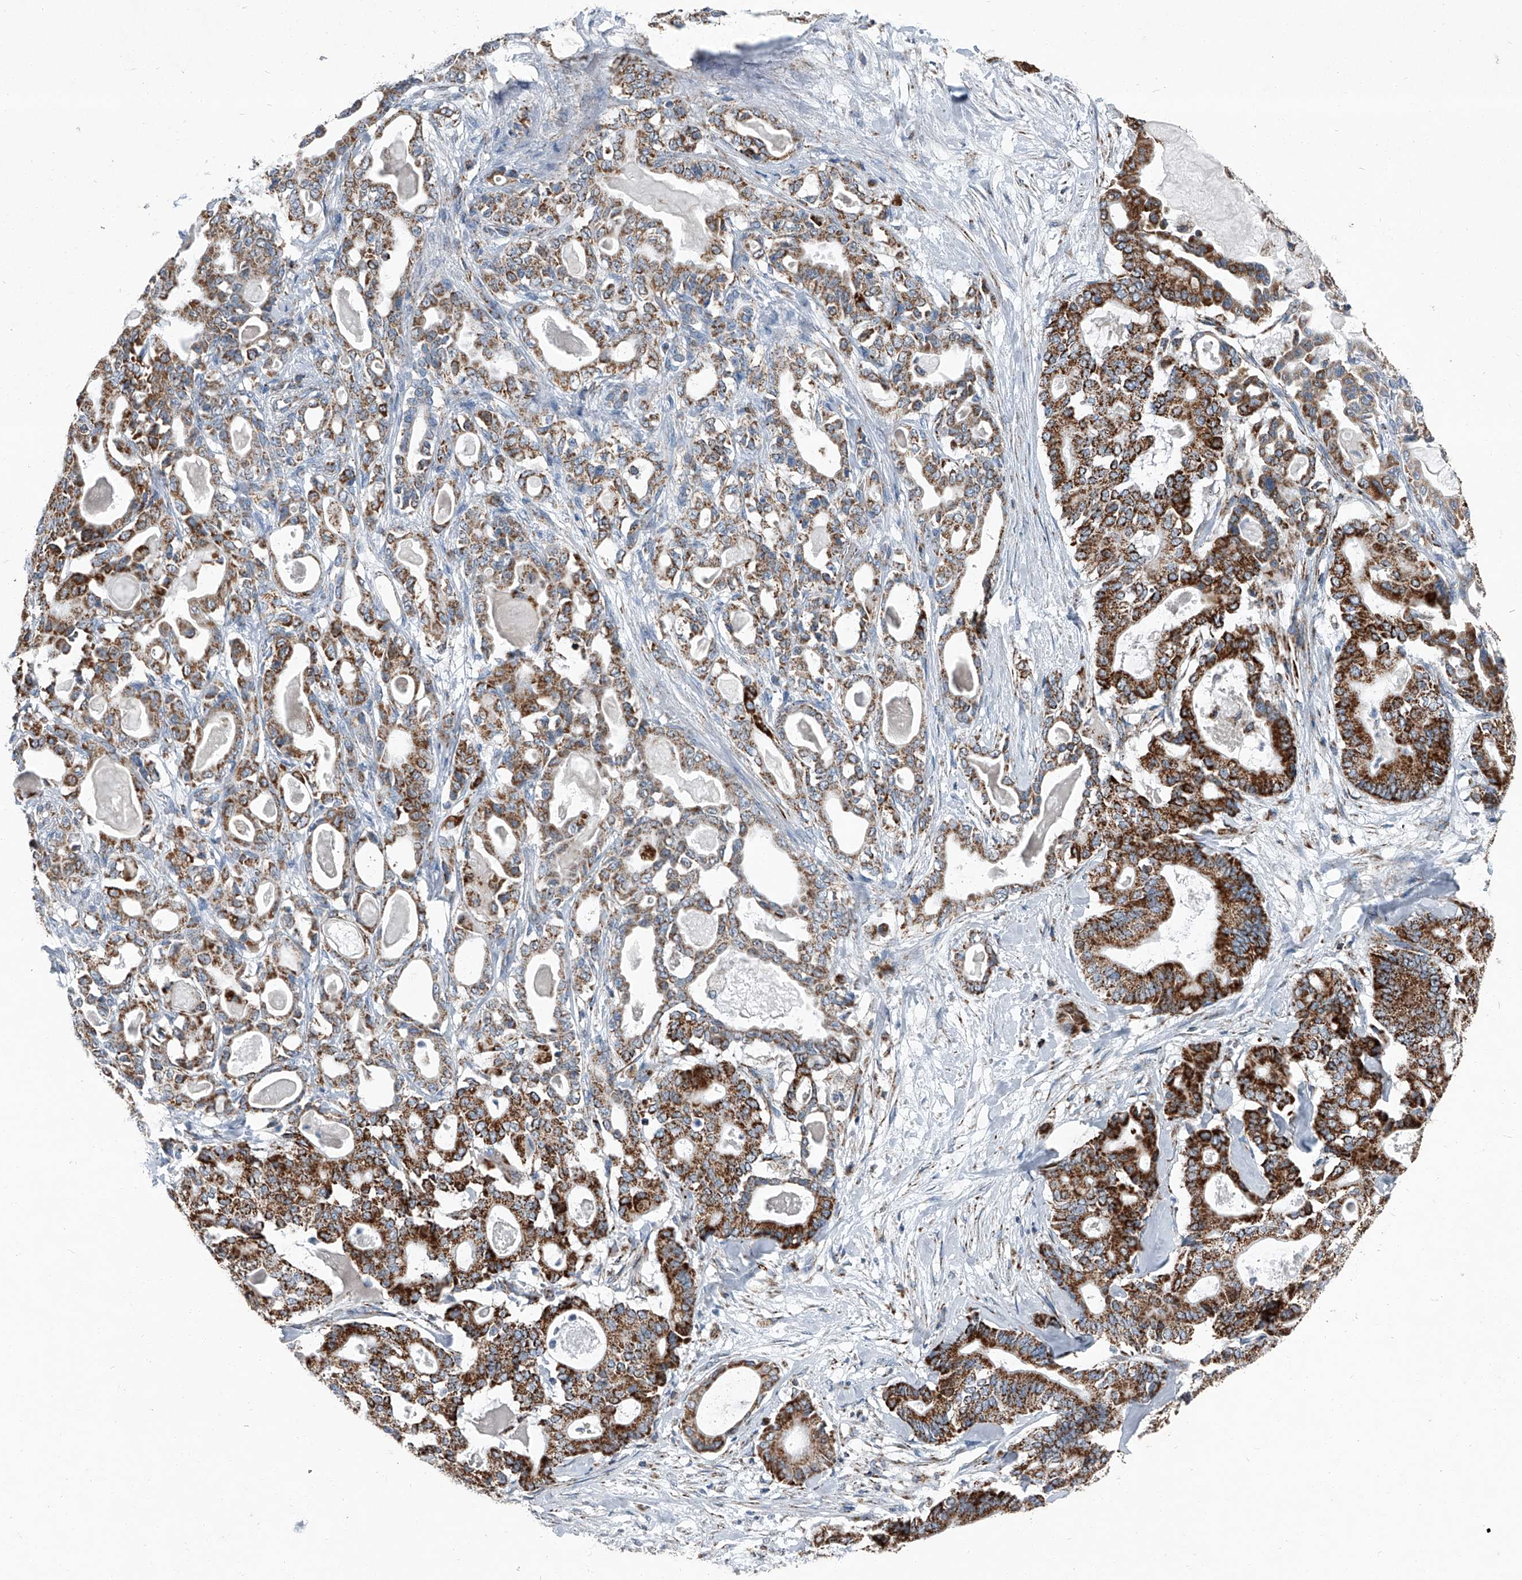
{"staining": {"intensity": "strong", "quantity": ">75%", "location": "cytoplasmic/membranous"}, "tissue": "pancreatic cancer", "cell_type": "Tumor cells", "image_type": "cancer", "snomed": [{"axis": "morphology", "description": "Adenocarcinoma, NOS"}, {"axis": "topography", "description": "Pancreas"}], "caption": "Protein analysis of pancreatic adenocarcinoma tissue displays strong cytoplasmic/membranous positivity in about >75% of tumor cells.", "gene": "CHRNA7", "patient": {"sex": "male", "age": 63}}